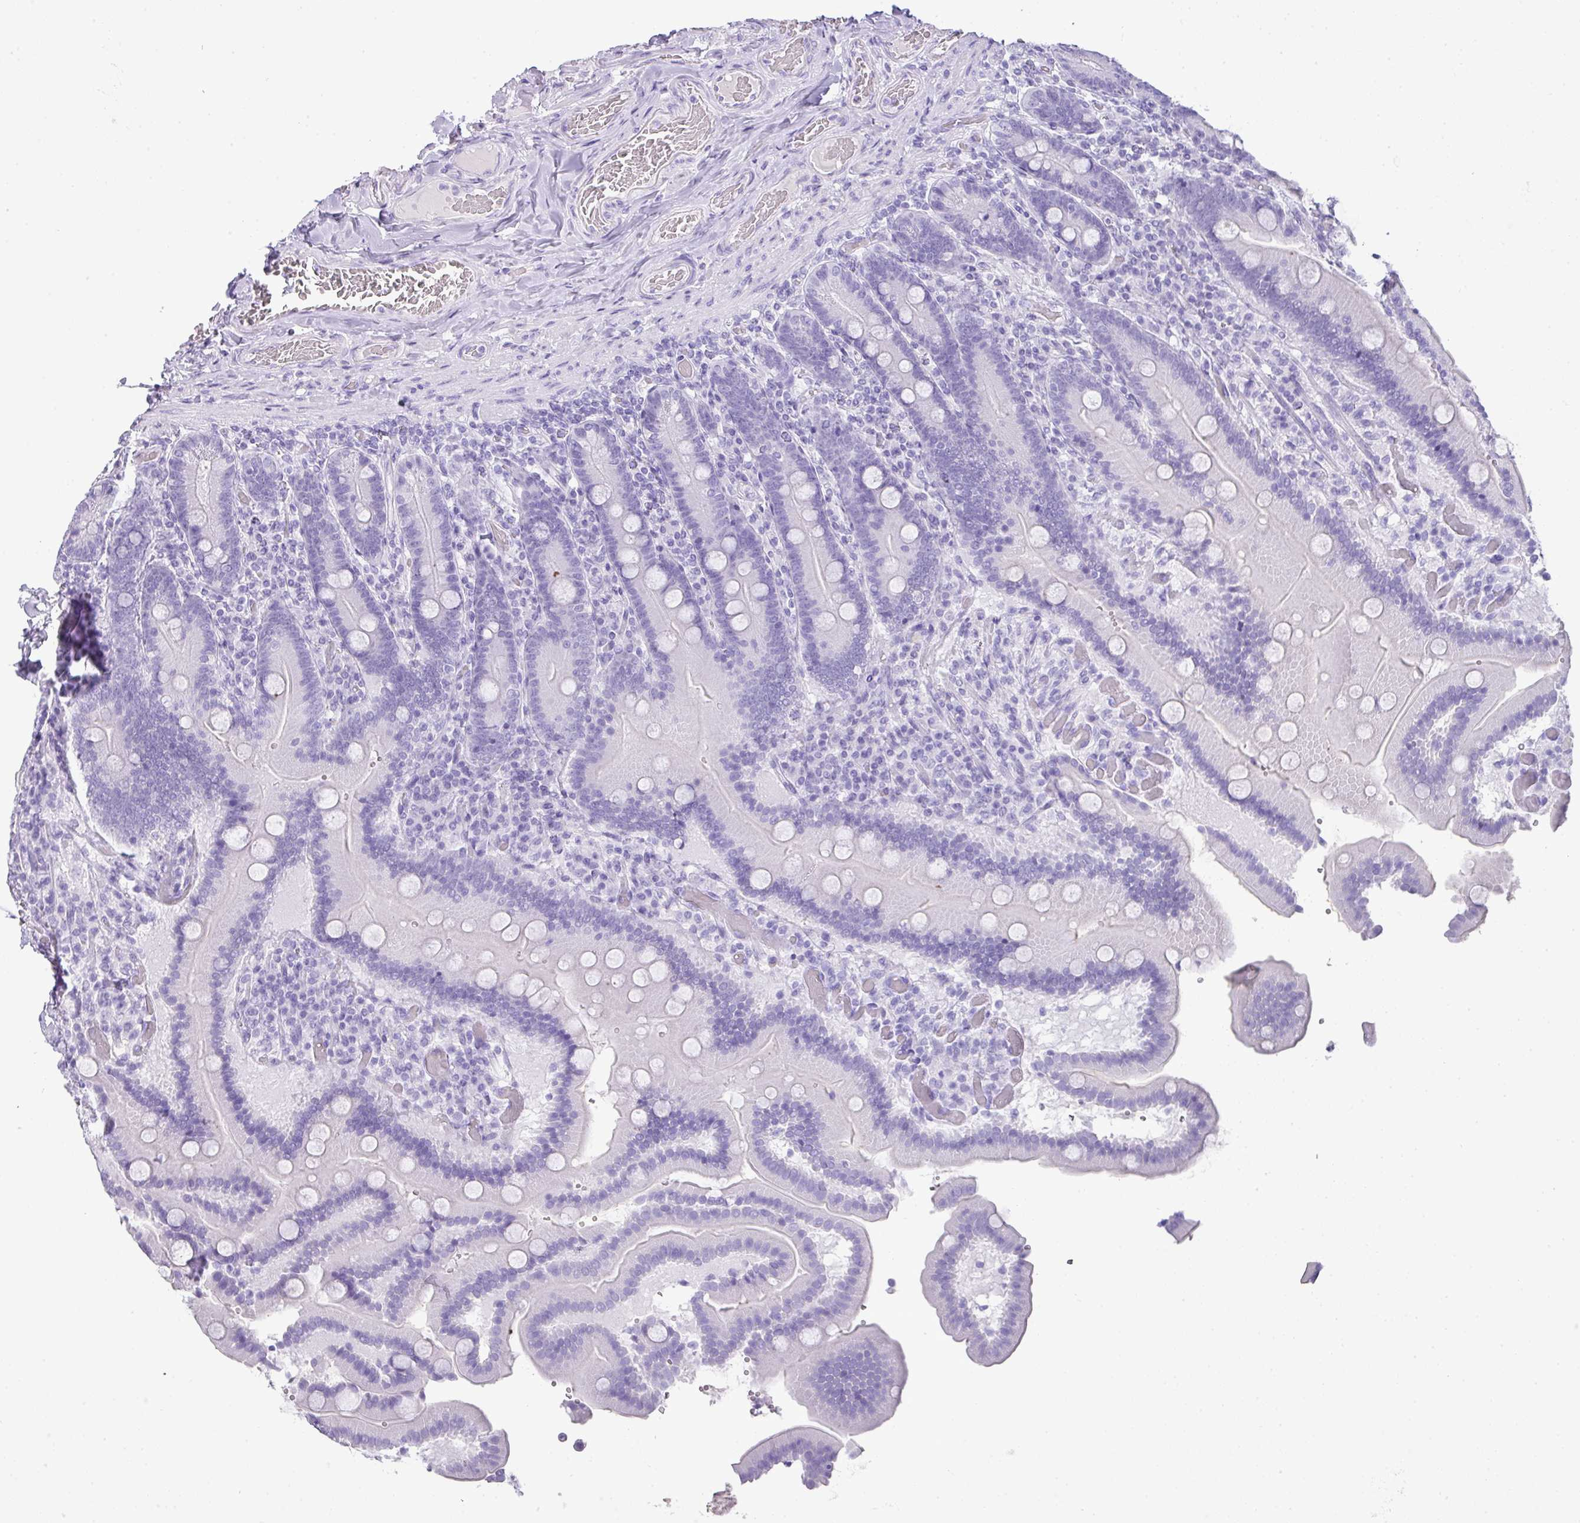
{"staining": {"intensity": "negative", "quantity": "none", "location": "none"}, "tissue": "duodenum", "cell_type": "Glandular cells", "image_type": "normal", "snomed": [{"axis": "morphology", "description": "Normal tissue, NOS"}, {"axis": "topography", "description": "Duodenum"}], "caption": "Glandular cells are negative for protein expression in benign human duodenum. (Immunohistochemistry (ihc), brightfield microscopy, high magnification).", "gene": "TNP1", "patient": {"sex": "female", "age": 62}}